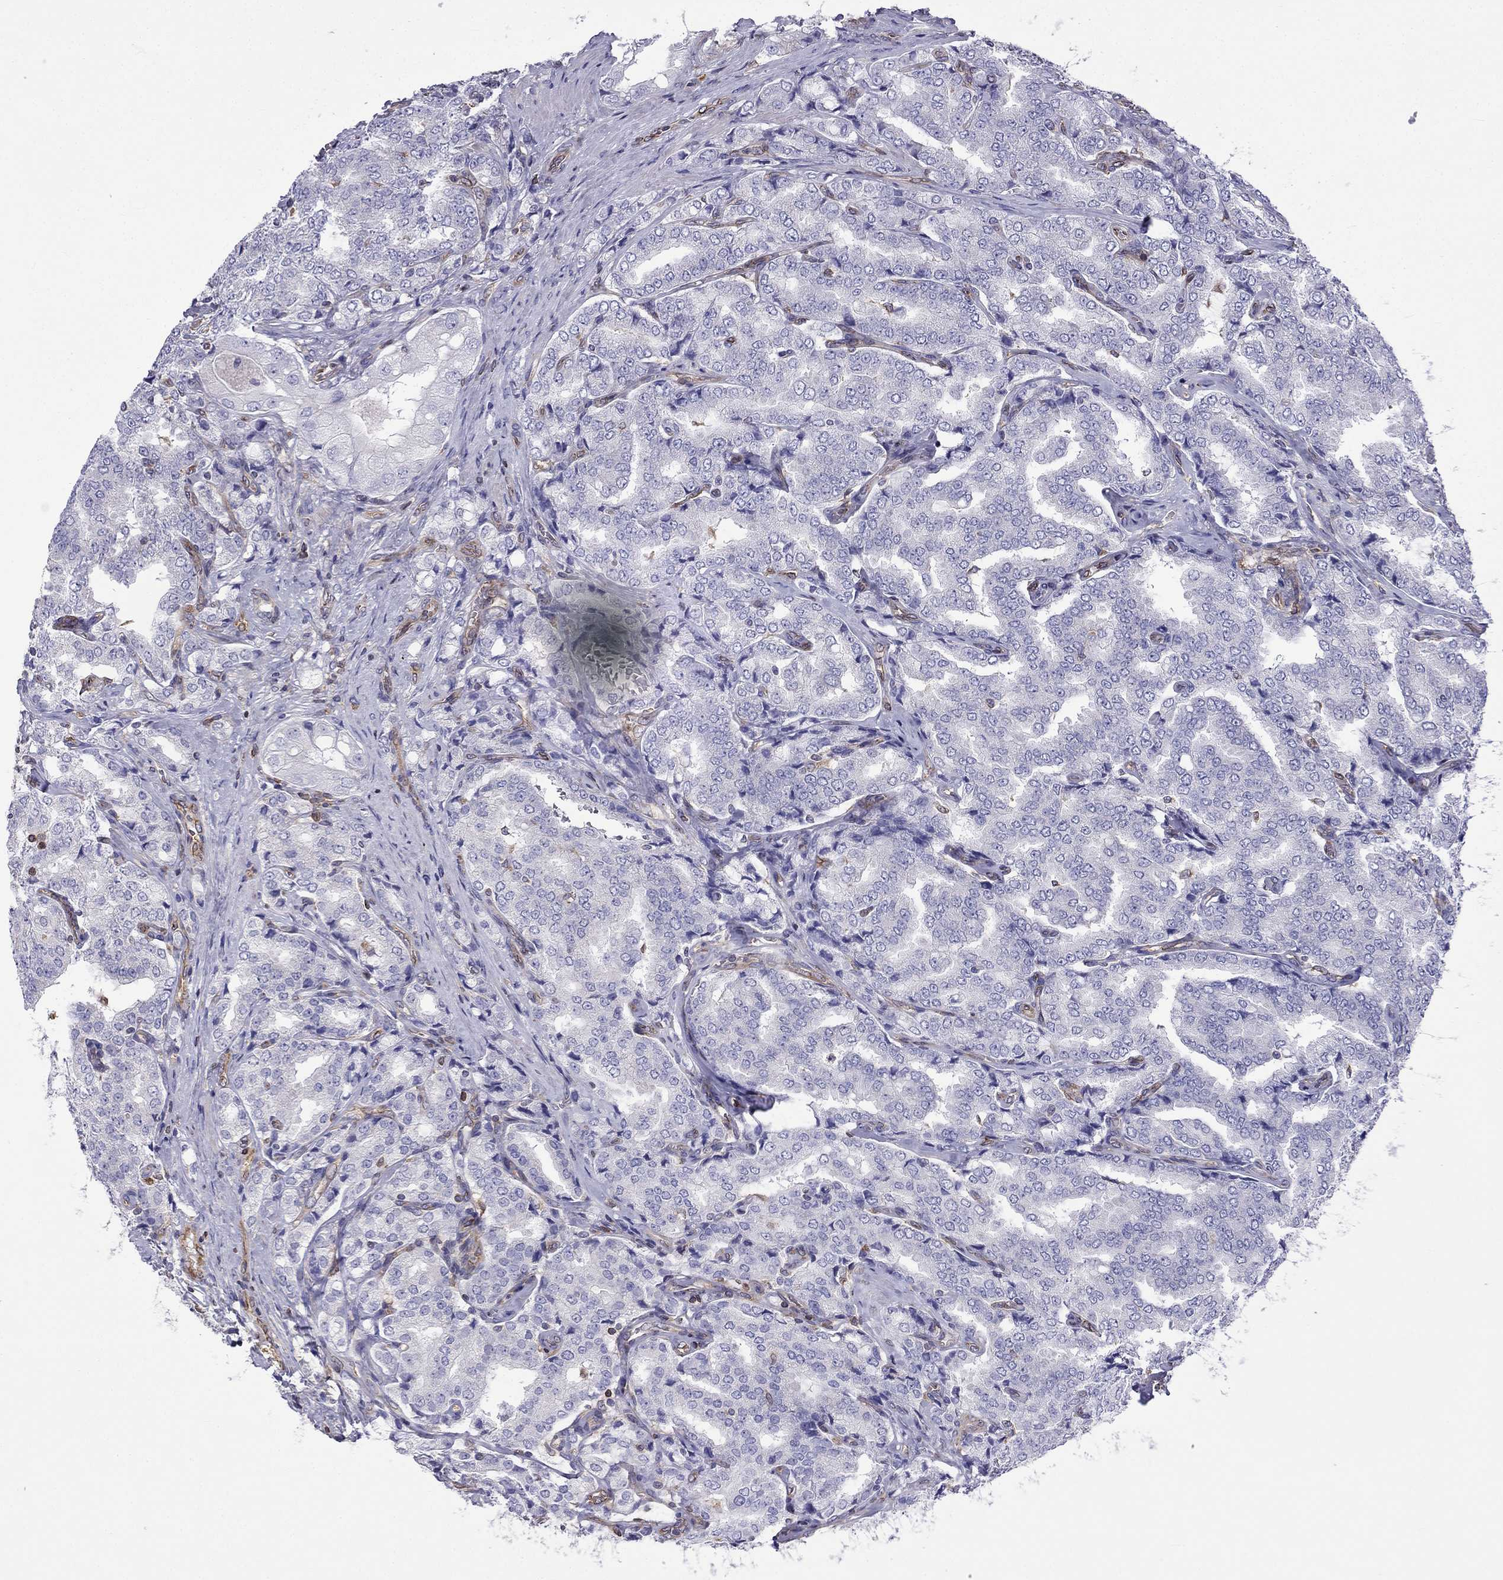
{"staining": {"intensity": "negative", "quantity": "none", "location": "none"}, "tissue": "prostate cancer", "cell_type": "Tumor cells", "image_type": "cancer", "snomed": [{"axis": "morphology", "description": "Adenocarcinoma, NOS"}, {"axis": "topography", "description": "Prostate"}], "caption": "The IHC micrograph has no significant expression in tumor cells of prostate adenocarcinoma tissue.", "gene": "GNAL", "patient": {"sex": "male", "age": 65}}